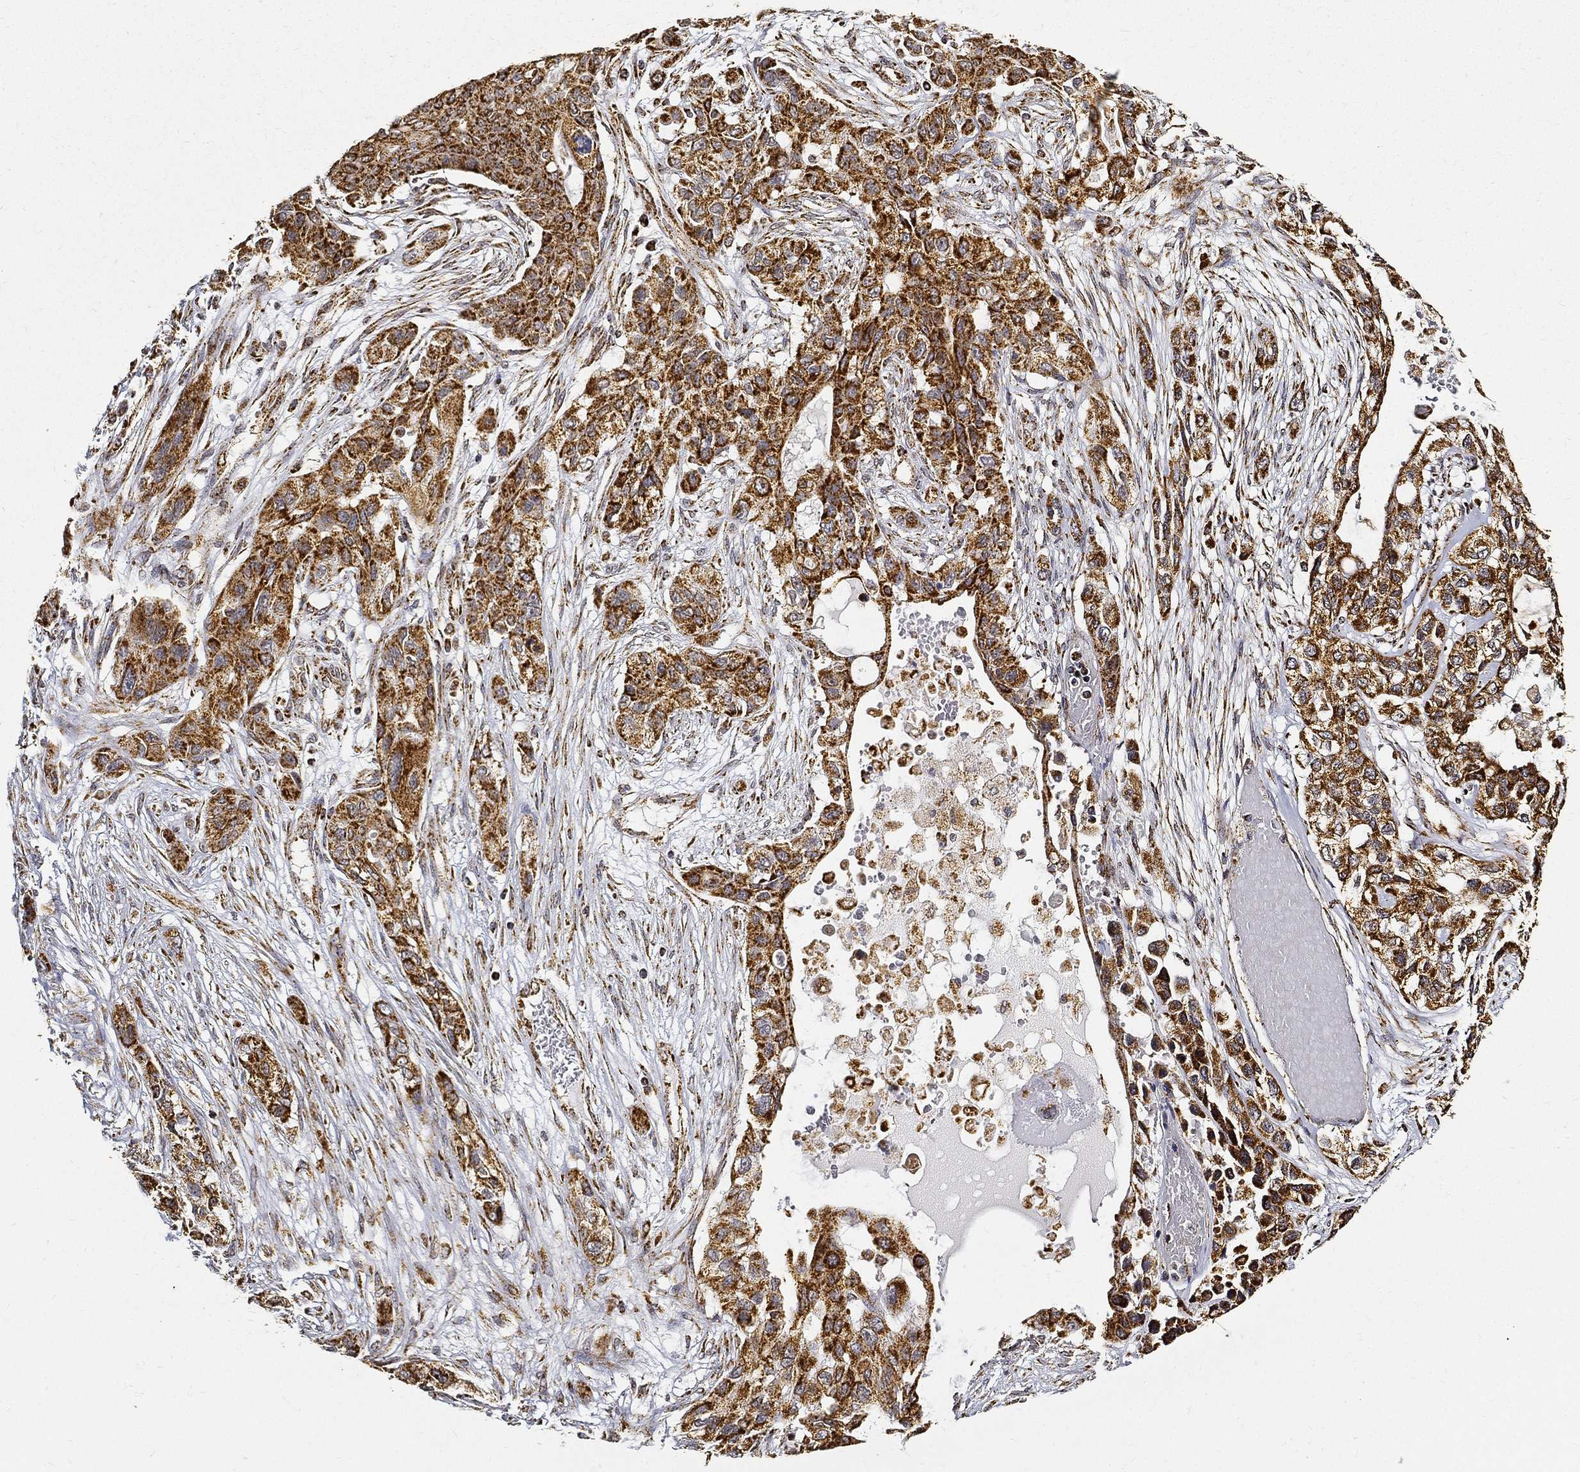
{"staining": {"intensity": "strong", "quantity": ">75%", "location": "cytoplasmic/membranous"}, "tissue": "lung cancer", "cell_type": "Tumor cells", "image_type": "cancer", "snomed": [{"axis": "morphology", "description": "Squamous cell carcinoma, NOS"}, {"axis": "topography", "description": "Lung"}], "caption": "Immunohistochemistry photomicrograph of neoplastic tissue: lung cancer (squamous cell carcinoma) stained using immunohistochemistry (IHC) shows high levels of strong protein expression localized specifically in the cytoplasmic/membranous of tumor cells, appearing as a cytoplasmic/membranous brown color.", "gene": "NDUFAB1", "patient": {"sex": "female", "age": 70}}